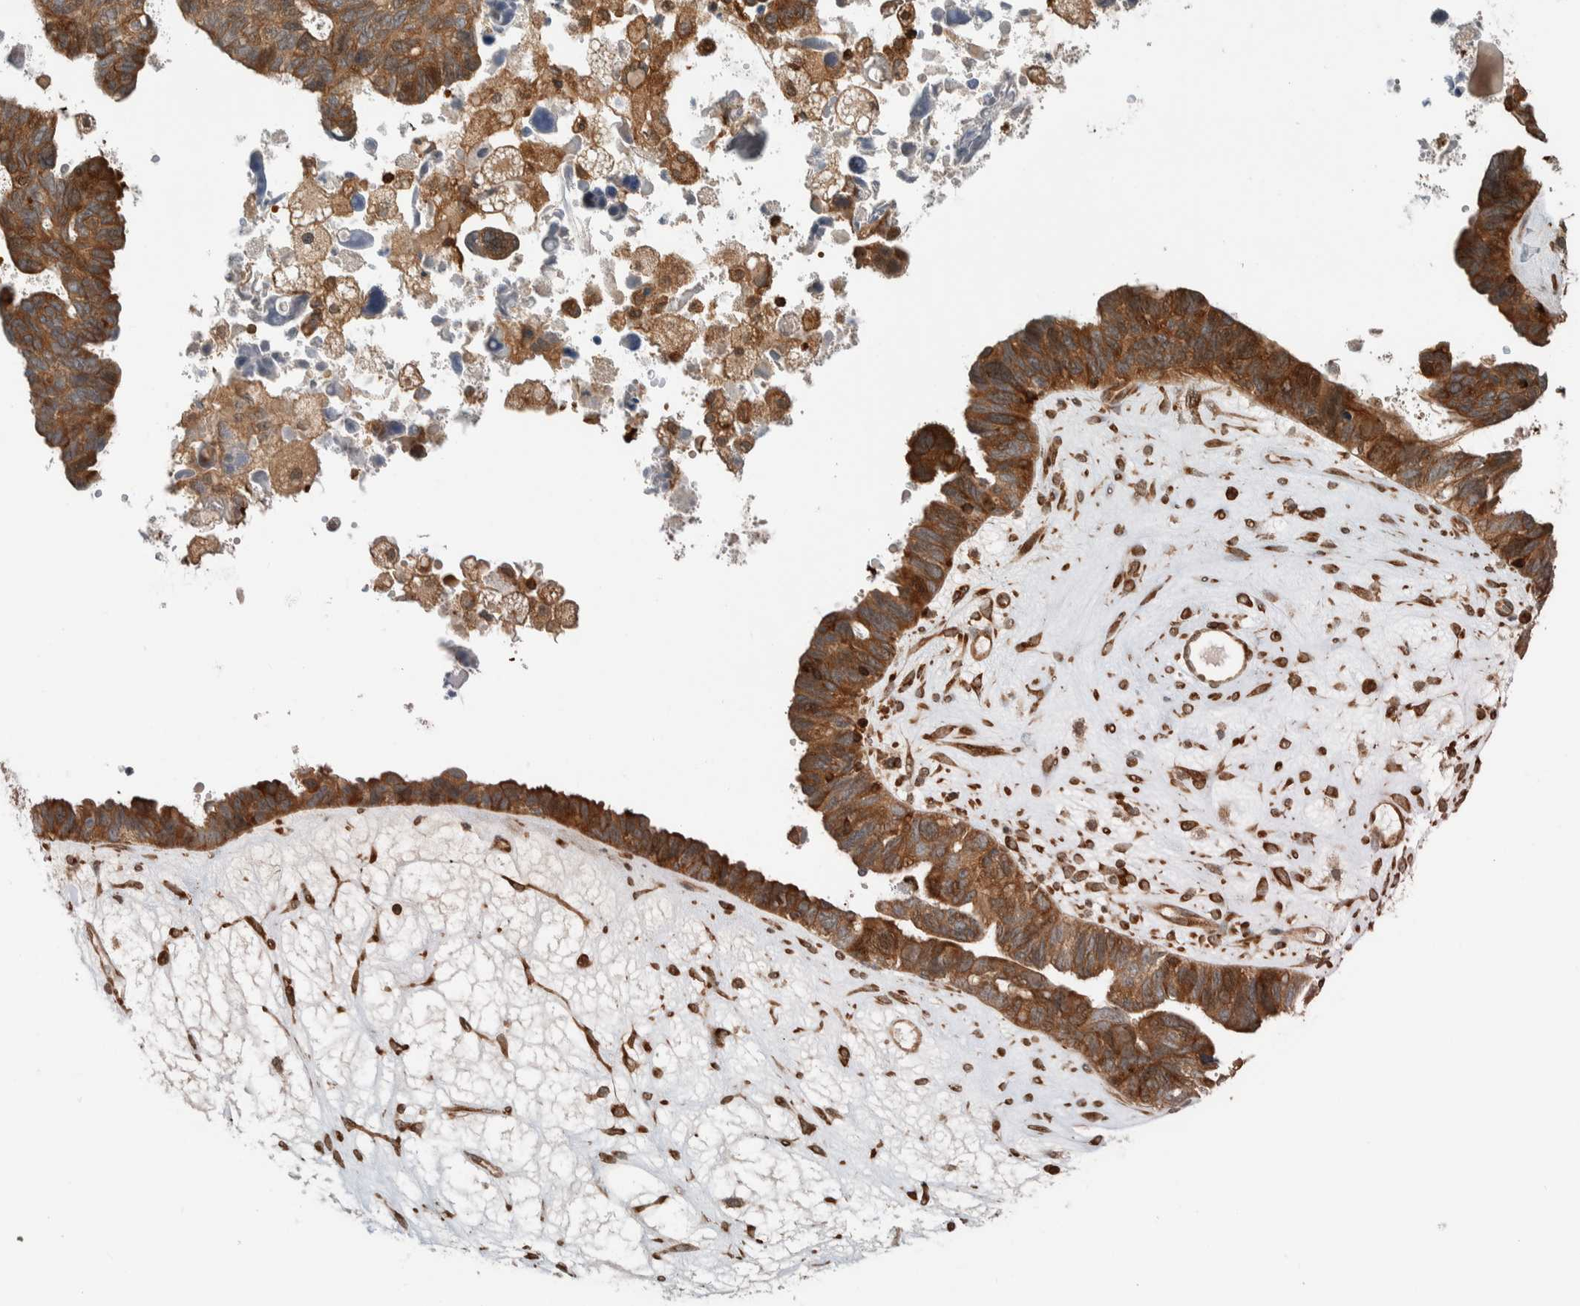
{"staining": {"intensity": "strong", "quantity": ">75%", "location": "cytoplasmic/membranous"}, "tissue": "ovarian cancer", "cell_type": "Tumor cells", "image_type": "cancer", "snomed": [{"axis": "morphology", "description": "Cystadenocarcinoma, serous, NOS"}, {"axis": "topography", "description": "Ovary"}], "caption": "Strong cytoplasmic/membranous positivity for a protein is appreciated in approximately >75% of tumor cells of ovarian cancer (serous cystadenocarcinoma) using immunohistochemistry.", "gene": "CNTROB", "patient": {"sex": "female", "age": 79}}